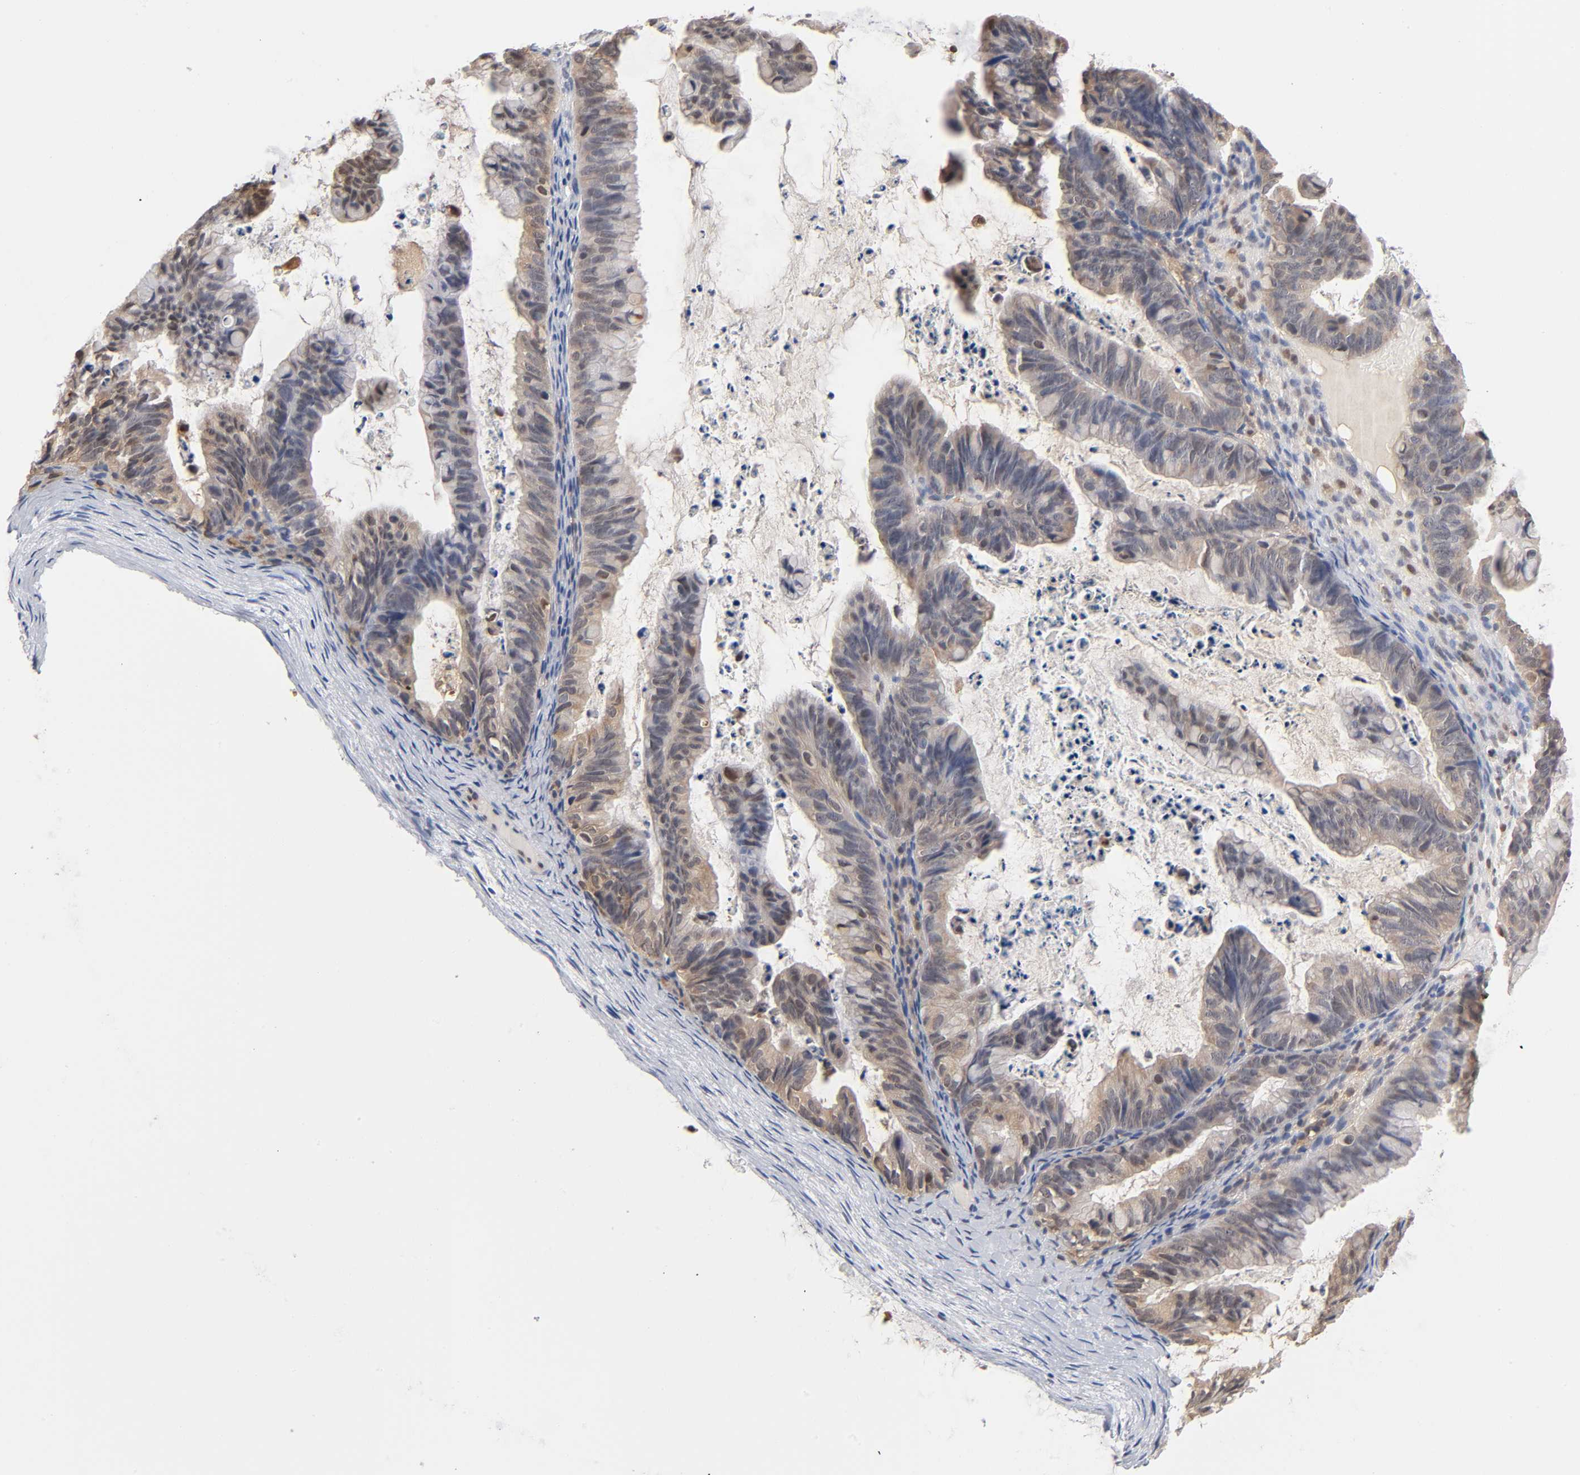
{"staining": {"intensity": "moderate", "quantity": "25%-75%", "location": "cytoplasmic/membranous"}, "tissue": "ovarian cancer", "cell_type": "Tumor cells", "image_type": "cancer", "snomed": [{"axis": "morphology", "description": "Cystadenocarcinoma, mucinous, NOS"}, {"axis": "topography", "description": "Ovary"}], "caption": "Immunohistochemistry (IHC) (DAB) staining of mucinous cystadenocarcinoma (ovarian) exhibits moderate cytoplasmic/membranous protein staining in approximately 25%-75% of tumor cells. The staining was performed using DAB (3,3'-diaminobenzidine), with brown indicating positive protein expression. Nuclei are stained blue with hematoxylin.", "gene": "DFFB", "patient": {"sex": "female", "age": 36}}